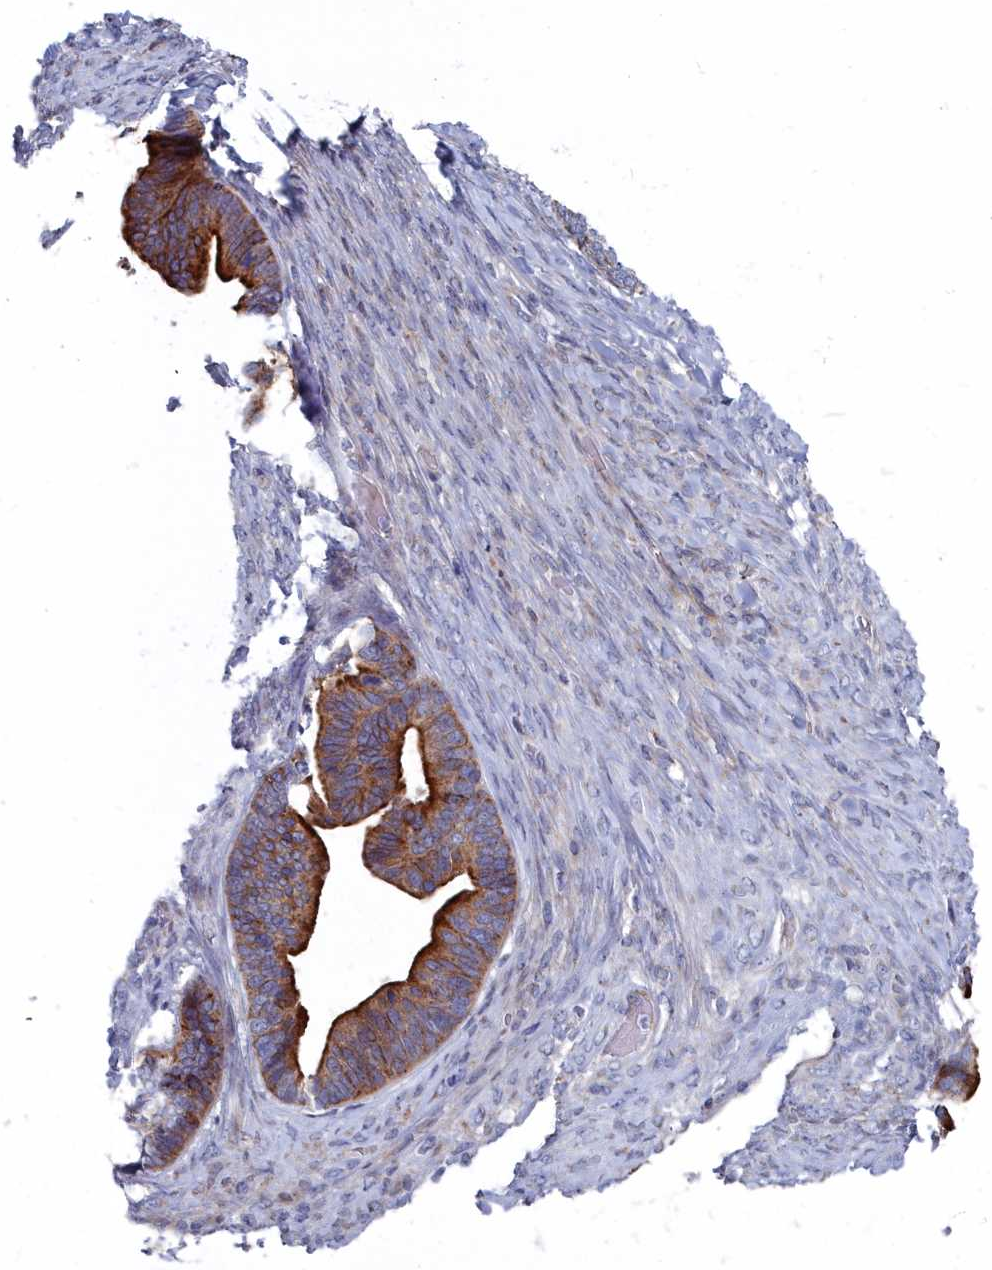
{"staining": {"intensity": "strong", "quantity": ">75%", "location": "cytoplasmic/membranous"}, "tissue": "ovarian cancer", "cell_type": "Tumor cells", "image_type": "cancer", "snomed": [{"axis": "morphology", "description": "Cystadenocarcinoma, serous, NOS"}, {"axis": "topography", "description": "Ovary"}], "caption": "Approximately >75% of tumor cells in ovarian cancer (serous cystadenocarcinoma) show strong cytoplasmic/membranous protein staining as visualized by brown immunohistochemical staining.", "gene": "SHISAL2A", "patient": {"sex": "female", "age": 56}}